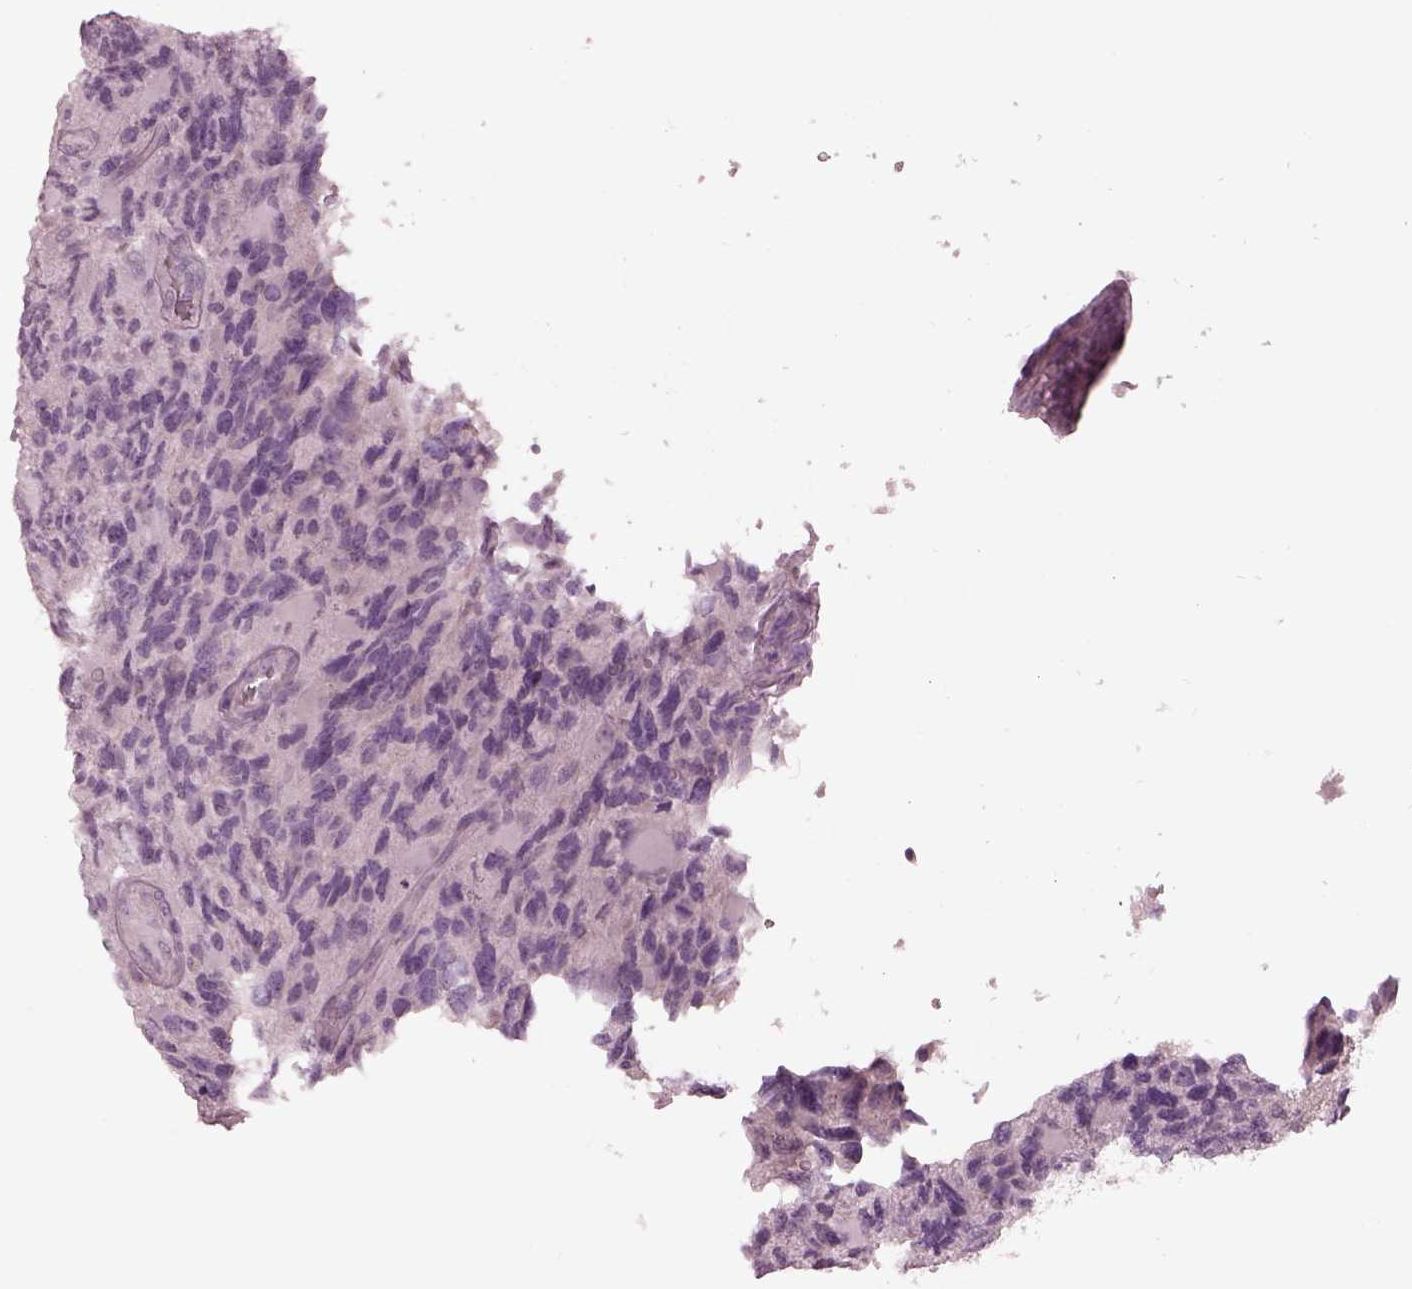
{"staining": {"intensity": "negative", "quantity": "none", "location": "none"}, "tissue": "glioma", "cell_type": "Tumor cells", "image_type": "cancer", "snomed": [{"axis": "morphology", "description": "Glioma, malignant, High grade"}, {"axis": "topography", "description": "Brain"}], "caption": "Immunohistochemistry (IHC) micrograph of malignant high-grade glioma stained for a protein (brown), which demonstrates no staining in tumor cells.", "gene": "PACRG", "patient": {"sex": "female", "age": 71}}